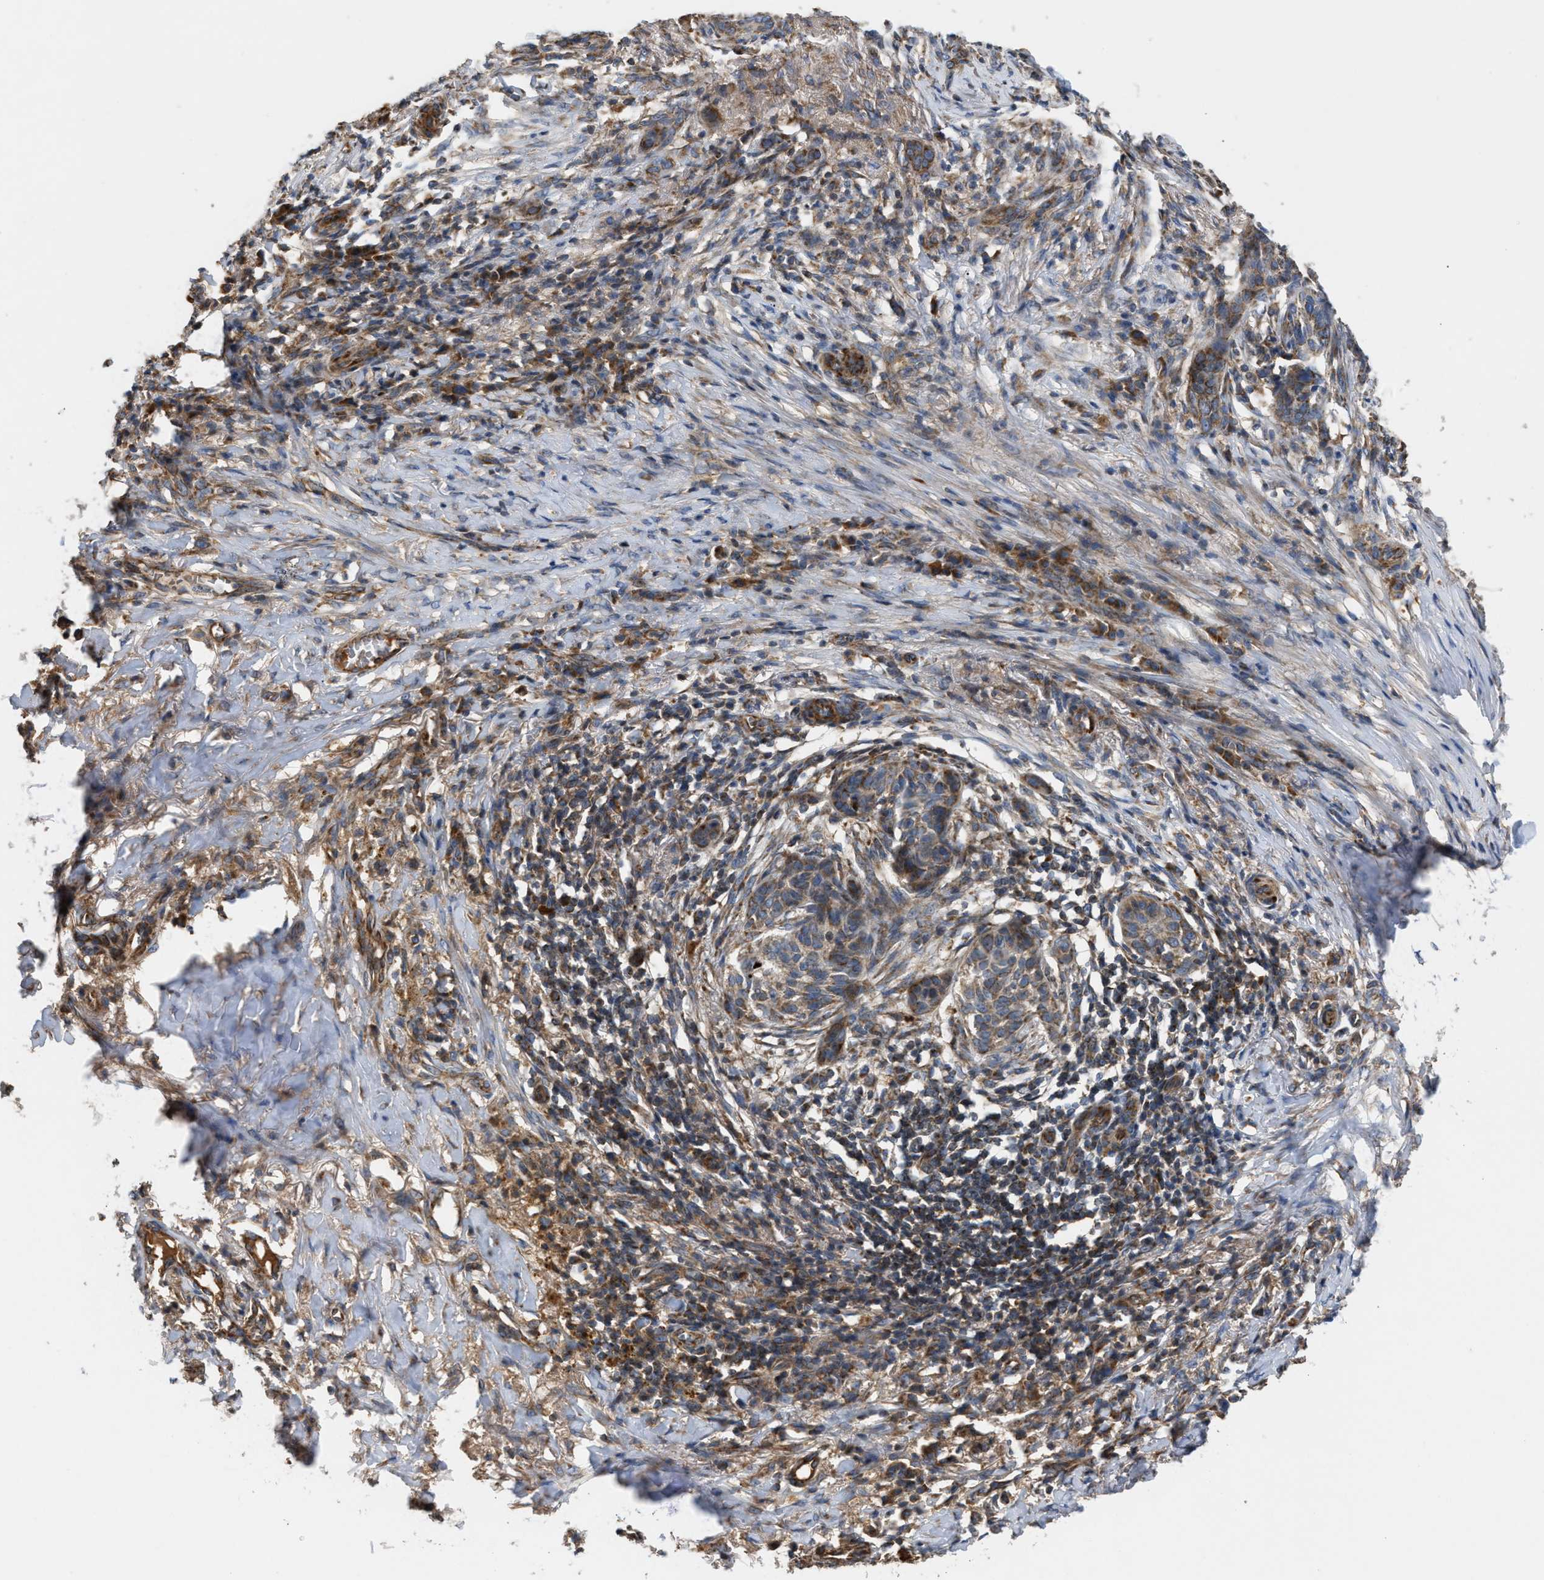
{"staining": {"intensity": "moderate", "quantity": "25%-75%", "location": "cytoplasmic/membranous"}, "tissue": "skin cancer", "cell_type": "Tumor cells", "image_type": "cancer", "snomed": [{"axis": "morphology", "description": "Basal cell carcinoma"}, {"axis": "topography", "description": "Skin"}], "caption": "IHC staining of skin cancer (basal cell carcinoma), which exhibits medium levels of moderate cytoplasmic/membranous expression in approximately 25%-75% of tumor cells indicating moderate cytoplasmic/membranous protein staining. The staining was performed using DAB (3,3'-diaminobenzidine) (brown) for protein detection and nuclei were counterstained in hematoxylin (blue).", "gene": "TACO1", "patient": {"sex": "male", "age": 85}}